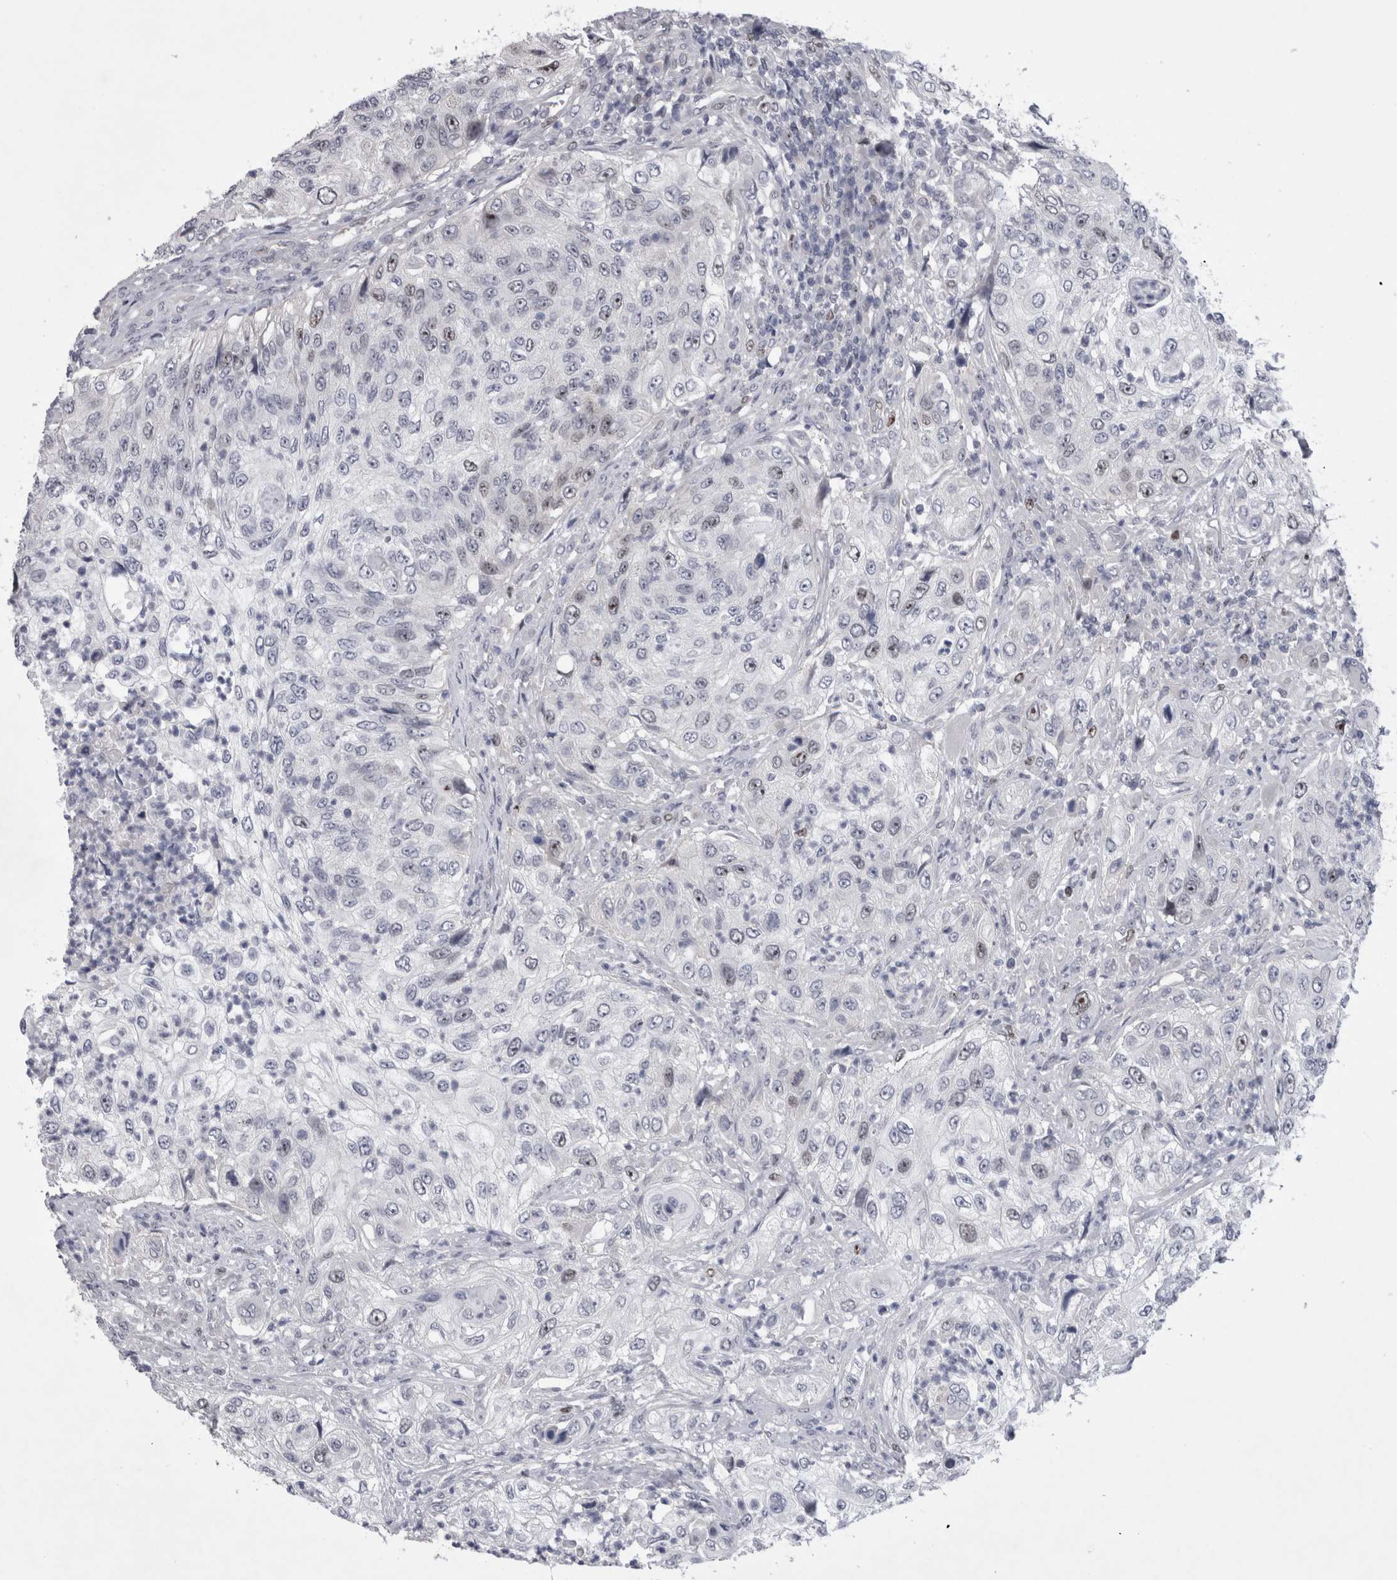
{"staining": {"intensity": "negative", "quantity": "none", "location": "none"}, "tissue": "urothelial cancer", "cell_type": "Tumor cells", "image_type": "cancer", "snomed": [{"axis": "morphology", "description": "Urothelial carcinoma, High grade"}, {"axis": "topography", "description": "Urinary bladder"}], "caption": "Protein analysis of urothelial cancer demonstrates no significant expression in tumor cells.", "gene": "KIF18B", "patient": {"sex": "female", "age": 60}}